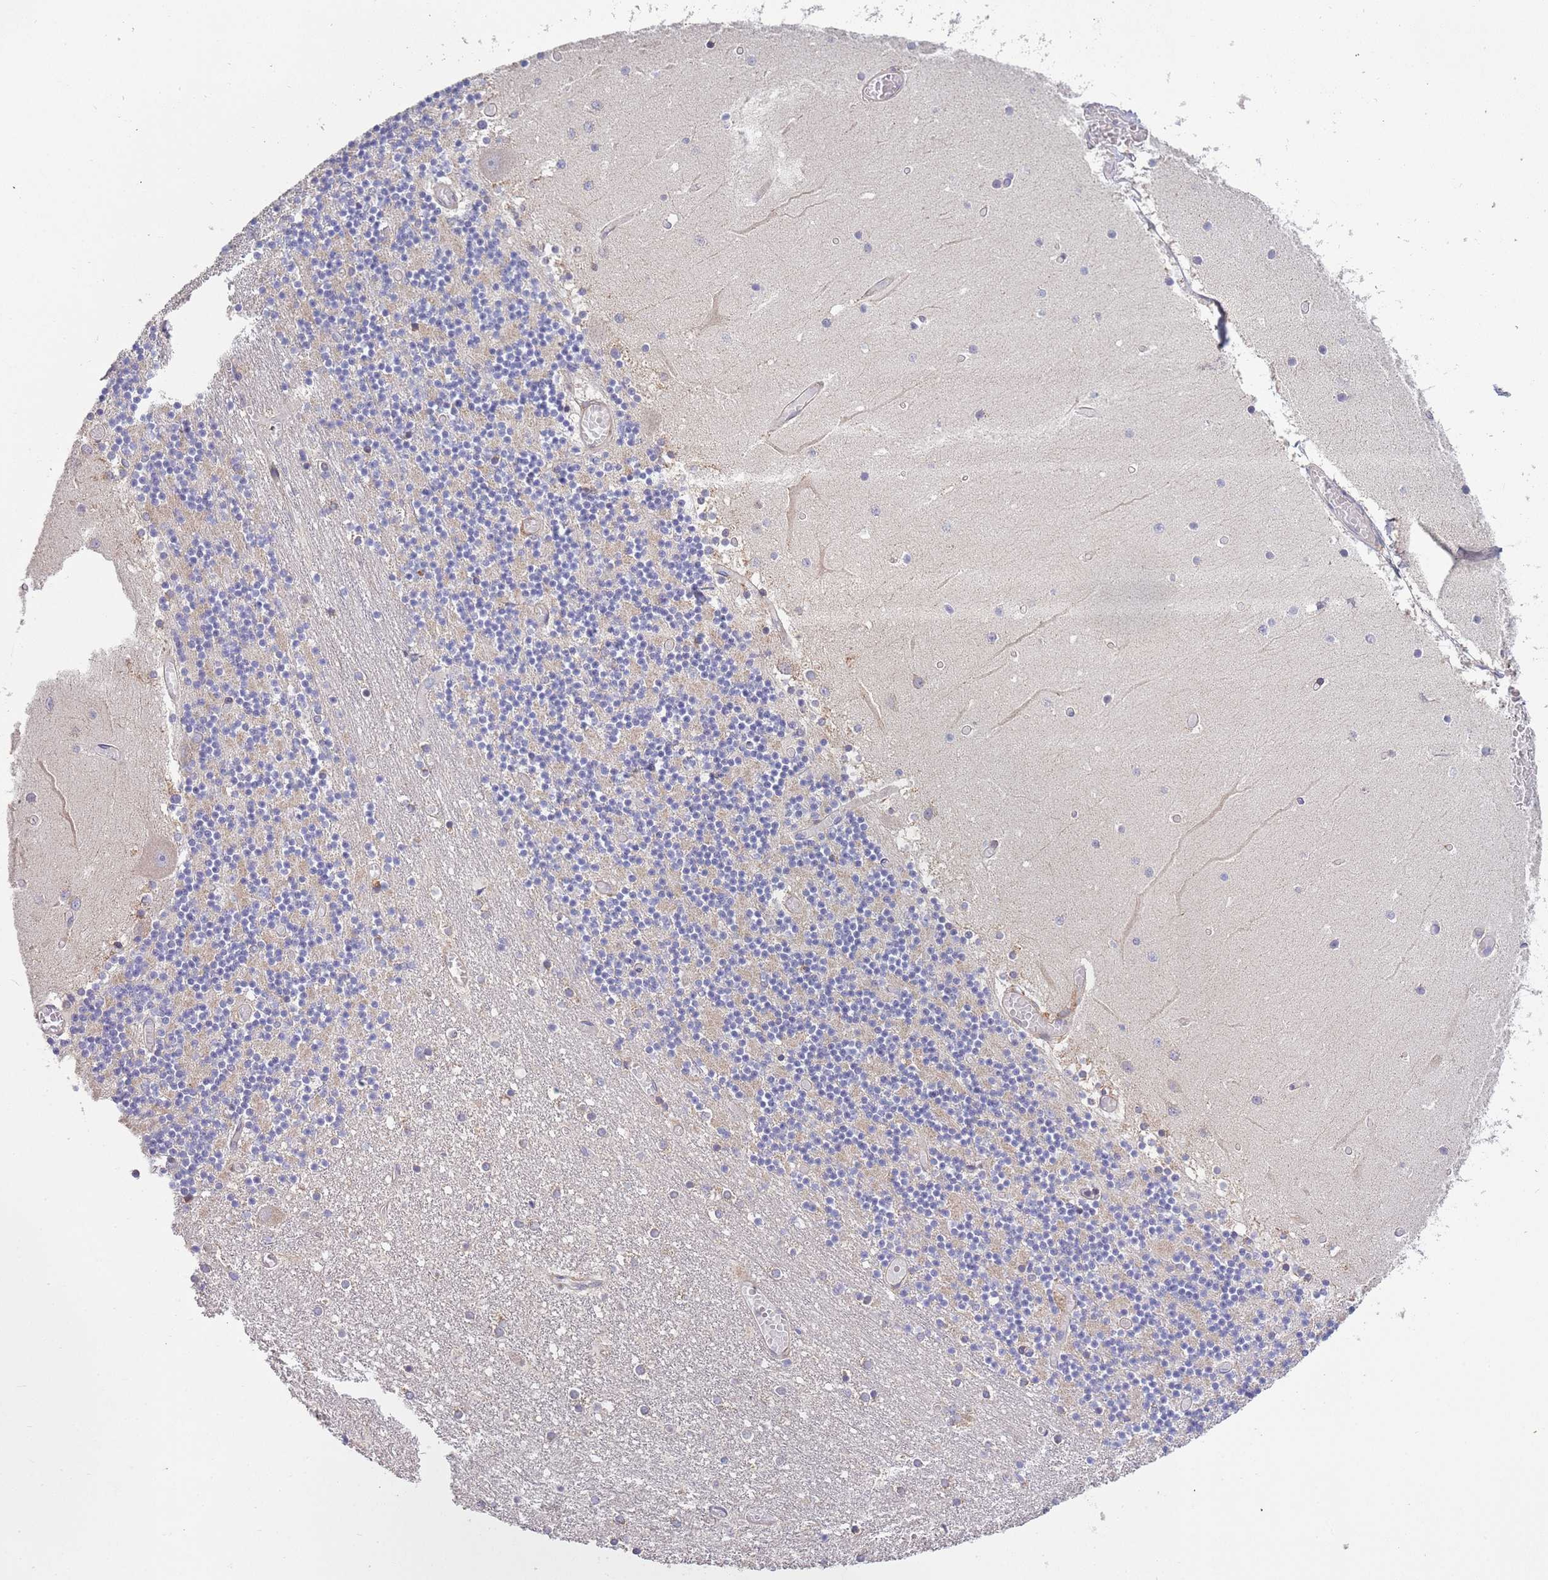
{"staining": {"intensity": "negative", "quantity": "none", "location": "none"}, "tissue": "cerebellum", "cell_type": "Cells in granular layer", "image_type": "normal", "snomed": [{"axis": "morphology", "description": "Normal tissue, NOS"}, {"axis": "topography", "description": "Cerebellum"}], "caption": "DAB immunohistochemical staining of unremarkable human cerebellum reveals no significant positivity in cells in granular layer.", "gene": "ARMCX6", "patient": {"sex": "female", "age": 28}}